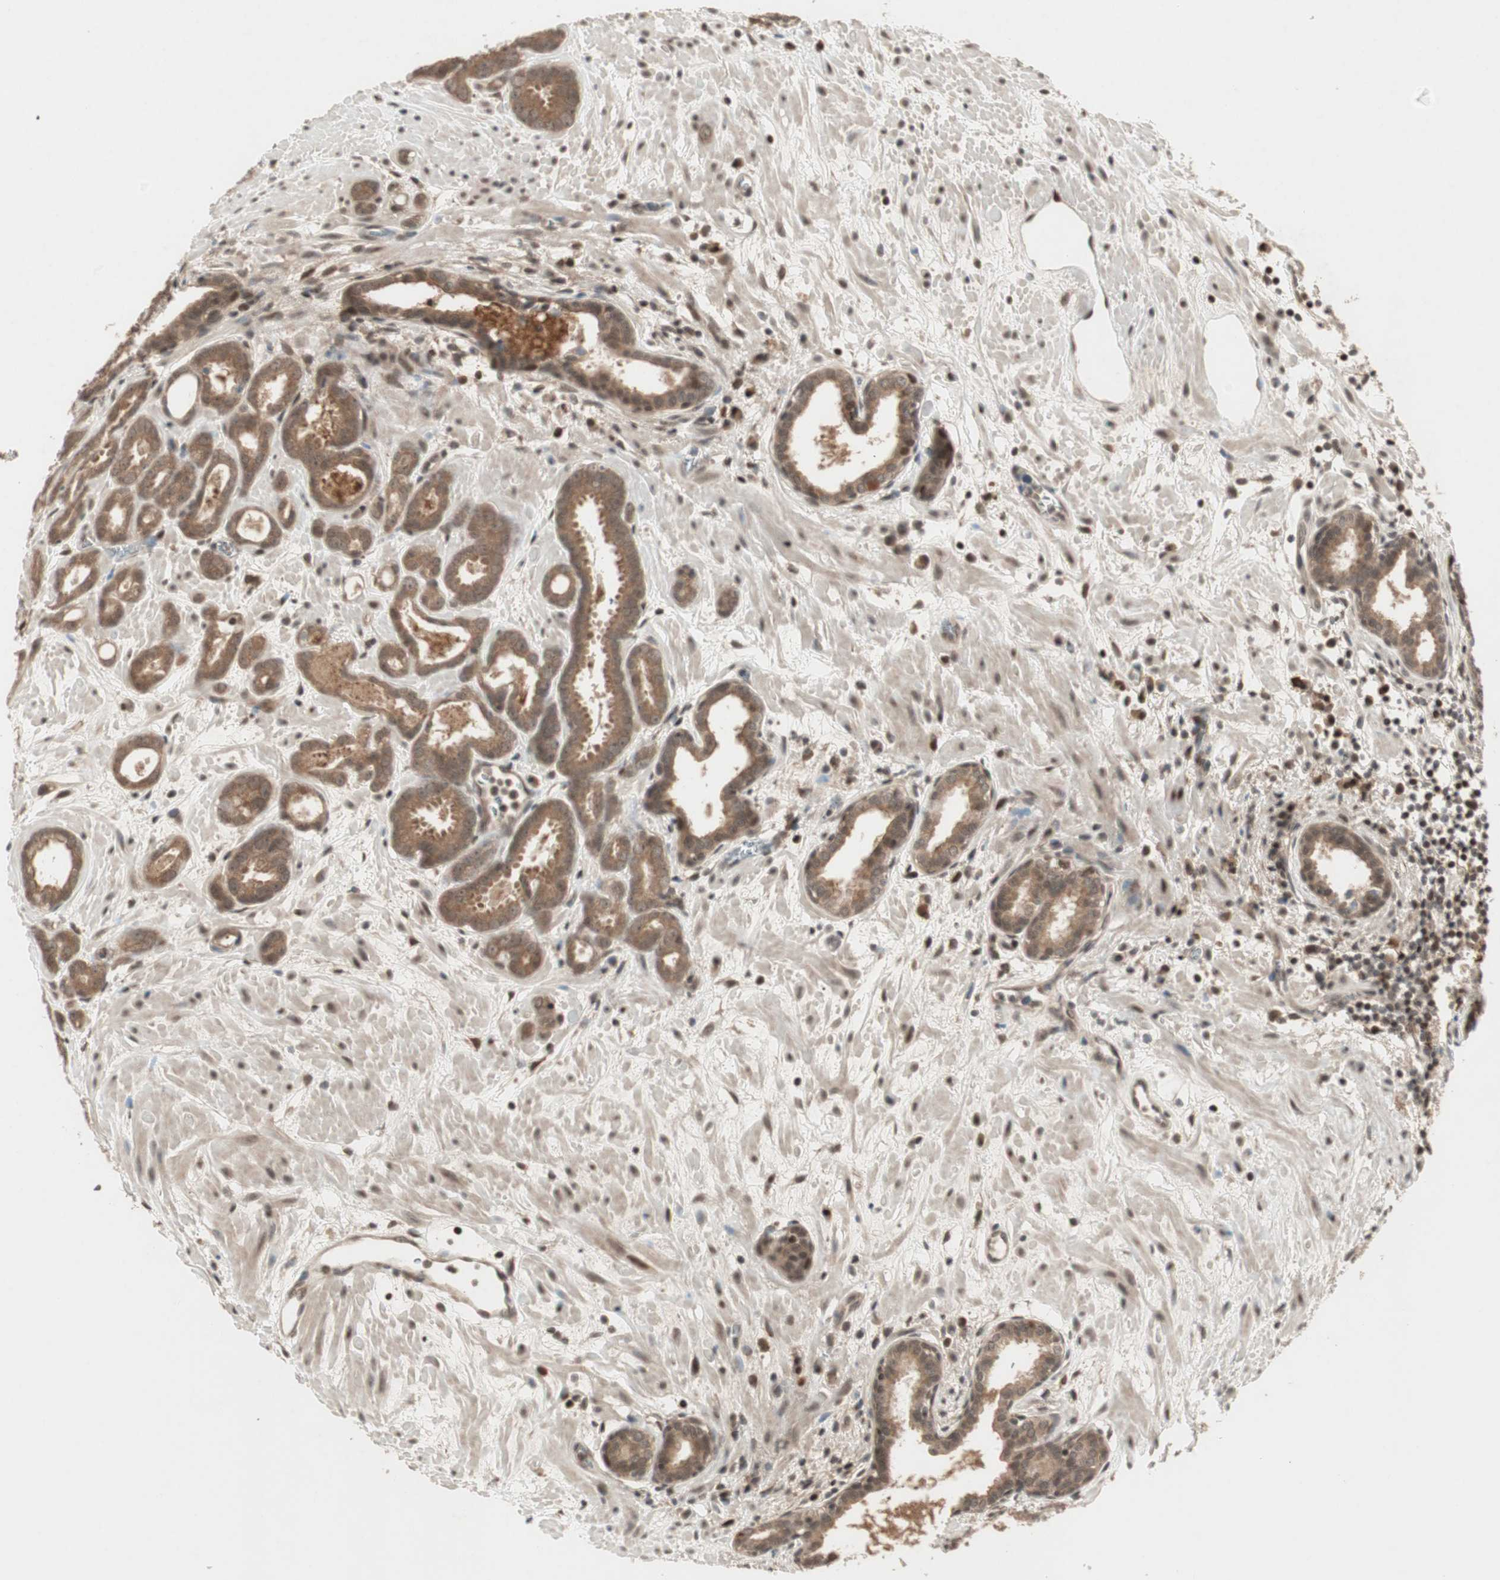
{"staining": {"intensity": "moderate", "quantity": ">75%", "location": "cytoplasmic/membranous,nuclear"}, "tissue": "prostate cancer", "cell_type": "Tumor cells", "image_type": "cancer", "snomed": [{"axis": "morphology", "description": "Adenocarcinoma, Low grade"}, {"axis": "topography", "description": "Prostate"}], "caption": "Immunohistochemical staining of human prostate low-grade adenocarcinoma exhibits medium levels of moderate cytoplasmic/membranous and nuclear staining in approximately >75% of tumor cells.", "gene": "ZNF701", "patient": {"sex": "male", "age": 57}}